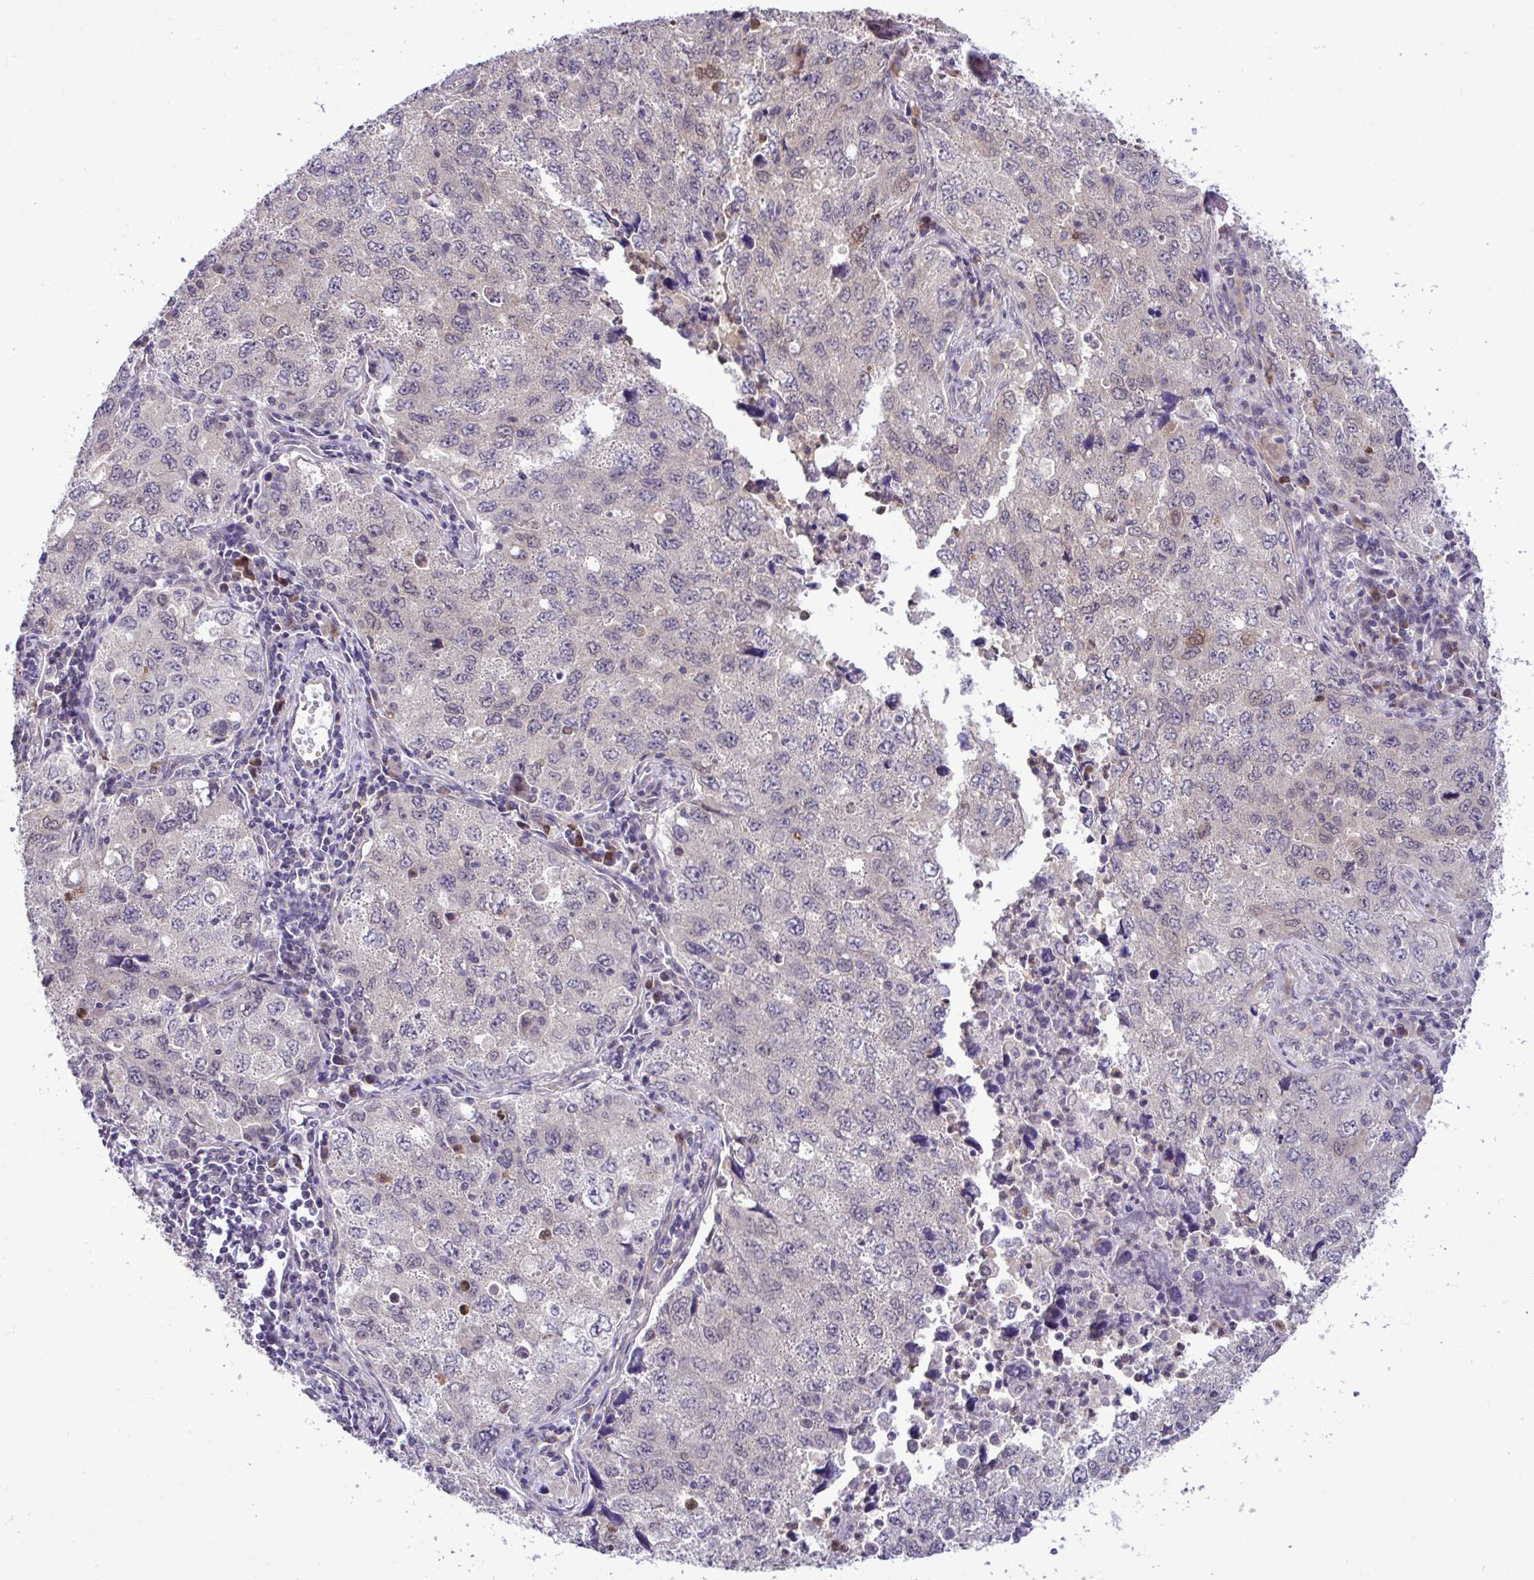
{"staining": {"intensity": "negative", "quantity": "none", "location": "none"}, "tissue": "lung cancer", "cell_type": "Tumor cells", "image_type": "cancer", "snomed": [{"axis": "morphology", "description": "Adenocarcinoma, NOS"}, {"axis": "topography", "description": "Lung"}], "caption": "Immunohistochemistry photomicrograph of neoplastic tissue: human adenocarcinoma (lung) stained with DAB (3,3'-diaminobenzidine) displays no significant protein expression in tumor cells.", "gene": "CMPK1", "patient": {"sex": "female", "age": 57}}